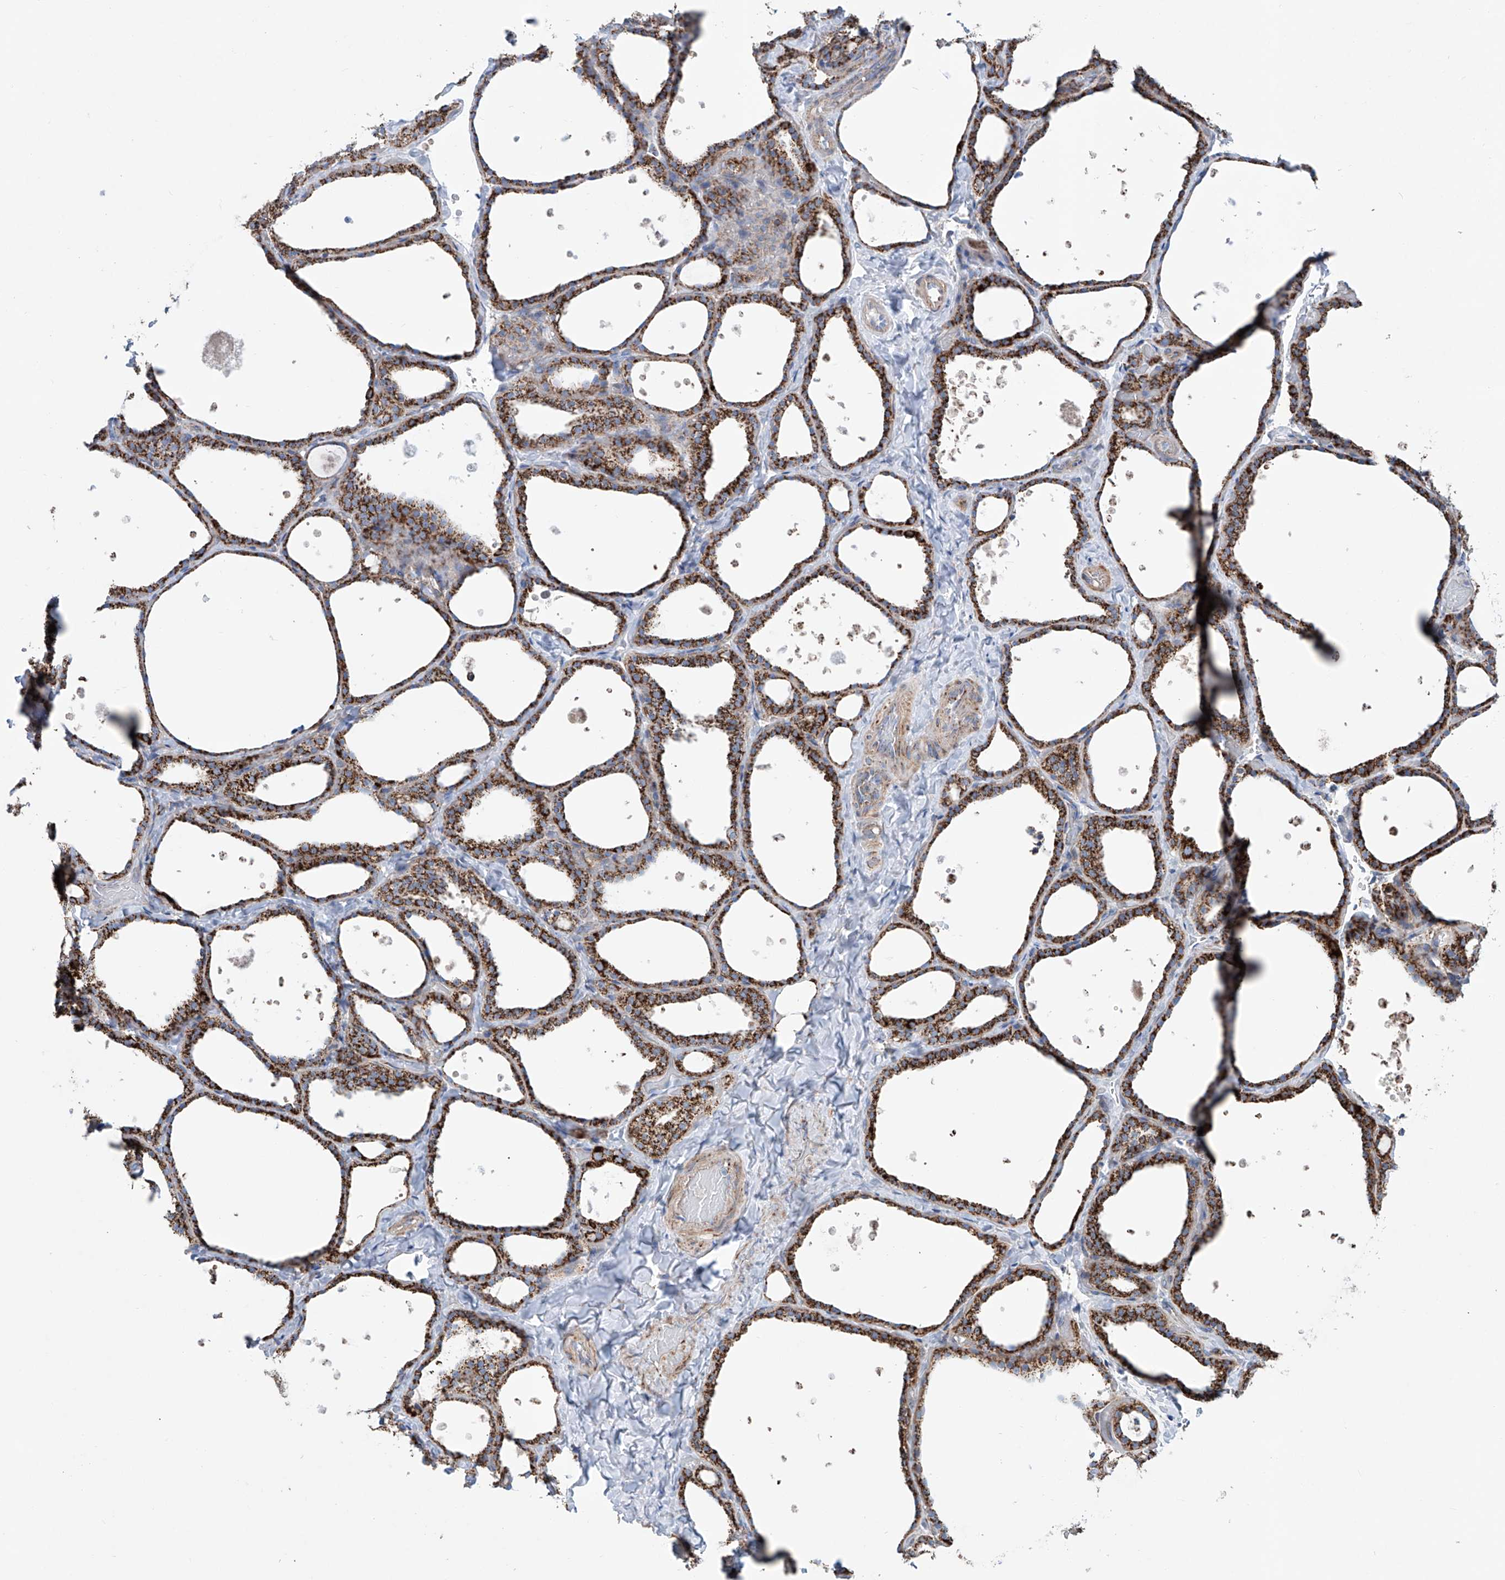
{"staining": {"intensity": "strong", "quantity": ">75%", "location": "cytoplasmic/membranous"}, "tissue": "thyroid gland", "cell_type": "Glandular cells", "image_type": "normal", "snomed": [{"axis": "morphology", "description": "Normal tissue, NOS"}, {"axis": "topography", "description": "Thyroid gland"}], "caption": "Brown immunohistochemical staining in benign thyroid gland displays strong cytoplasmic/membranous staining in approximately >75% of glandular cells.", "gene": "ALDH6A1", "patient": {"sex": "female", "age": 44}}